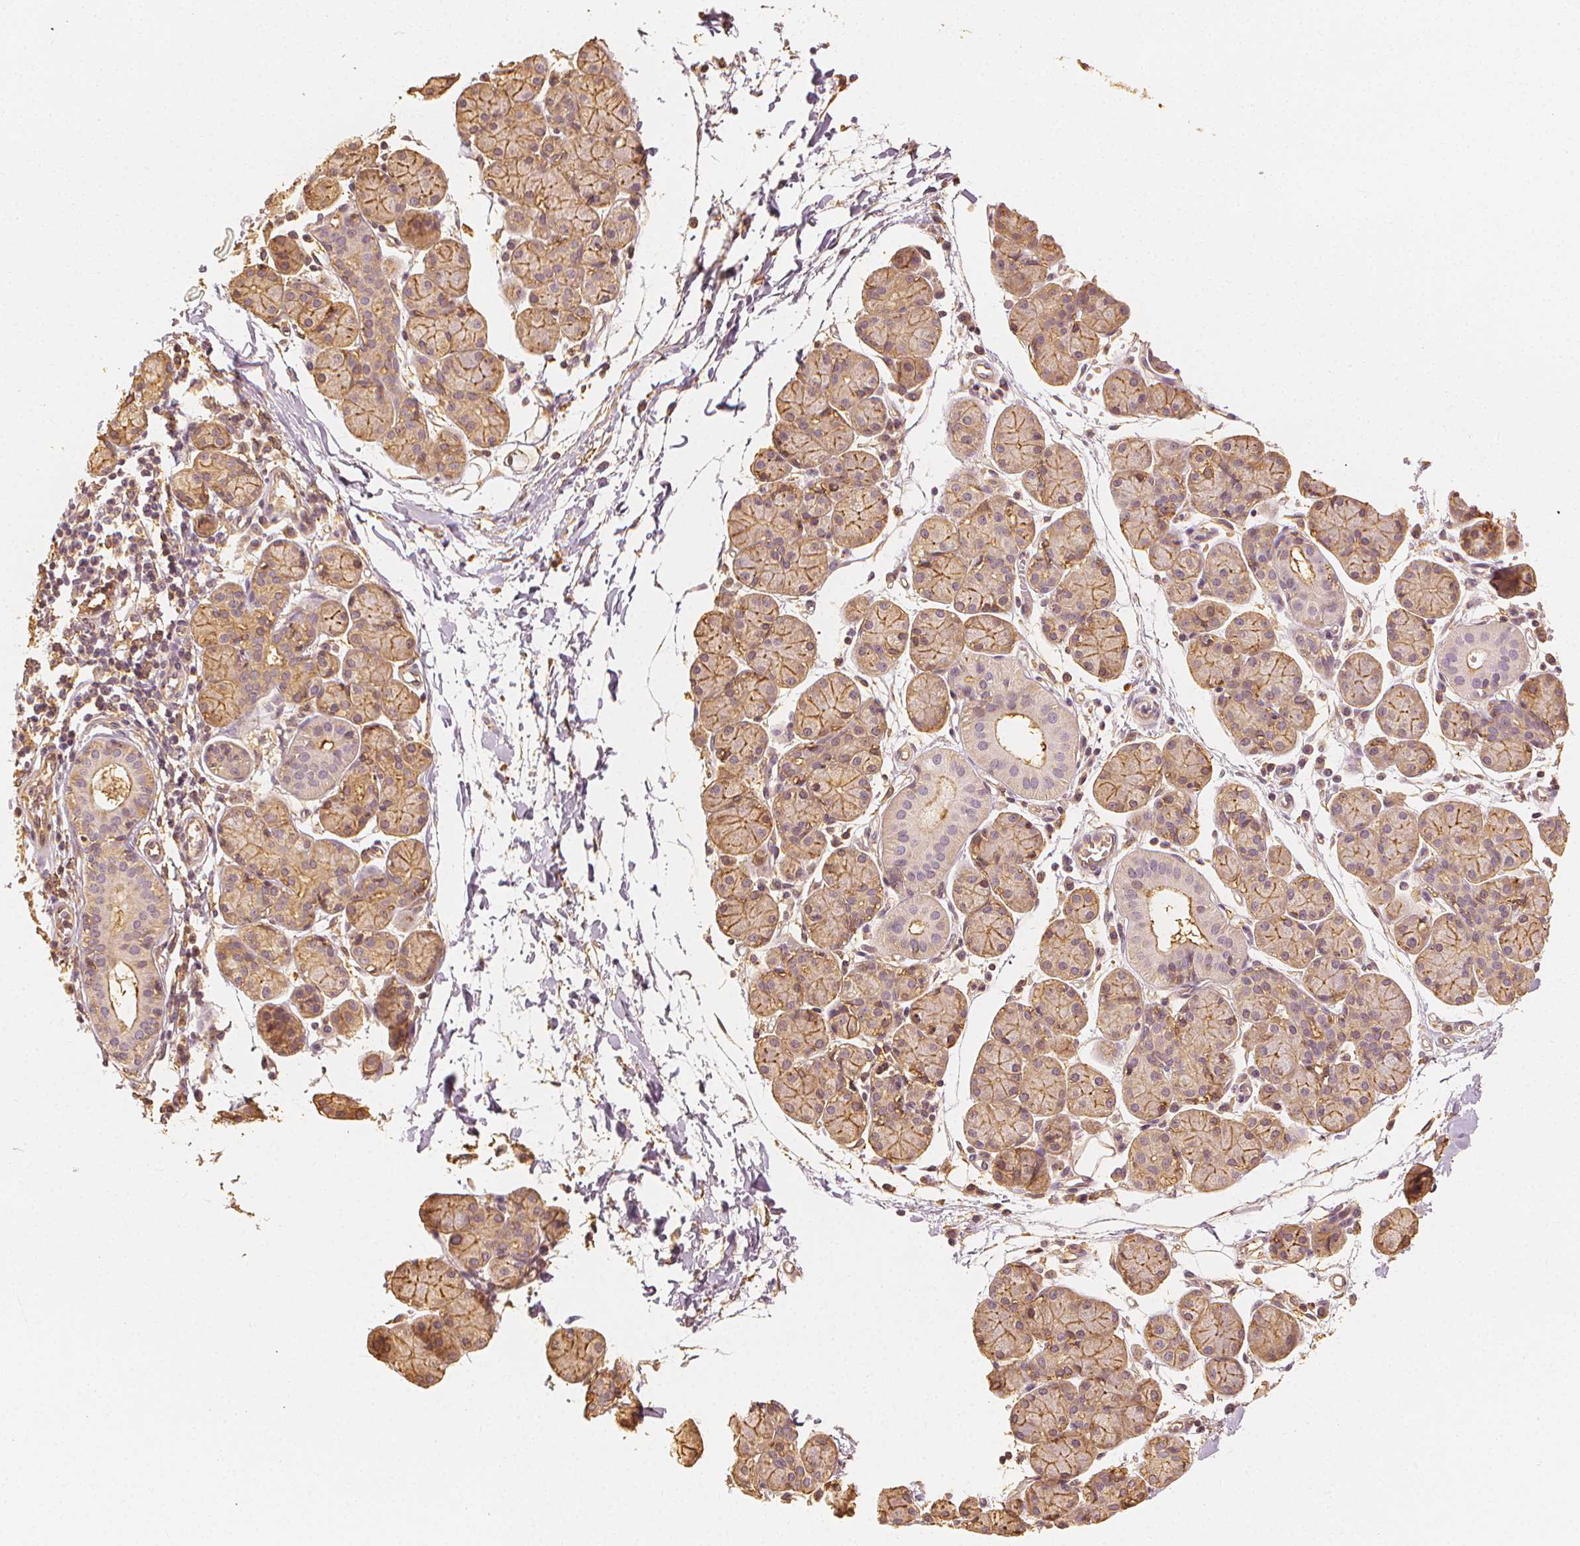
{"staining": {"intensity": "moderate", "quantity": ">75%", "location": "cytoplasmic/membranous"}, "tissue": "salivary gland", "cell_type": "Glandular cells", "image_type": "normal", "snomed": [{"axis": "morphology", "description": "Normal tissue, NOS"}, {"axis": "morphology", "description": "Inflammation, NOS"}, {"axis": "topography", "description": "Lymph node"}, {"axis": "topography", "description": "Salivary gland"}], "caption": "A high-resolution micrograph shows IHC staining of normal salivary gland, which displays moderate cytoplasmic/membranous staining in about >75% of glandular cells.", "gene": "ARHGAP26", "patient": {"sex": "male", "age": 3}}